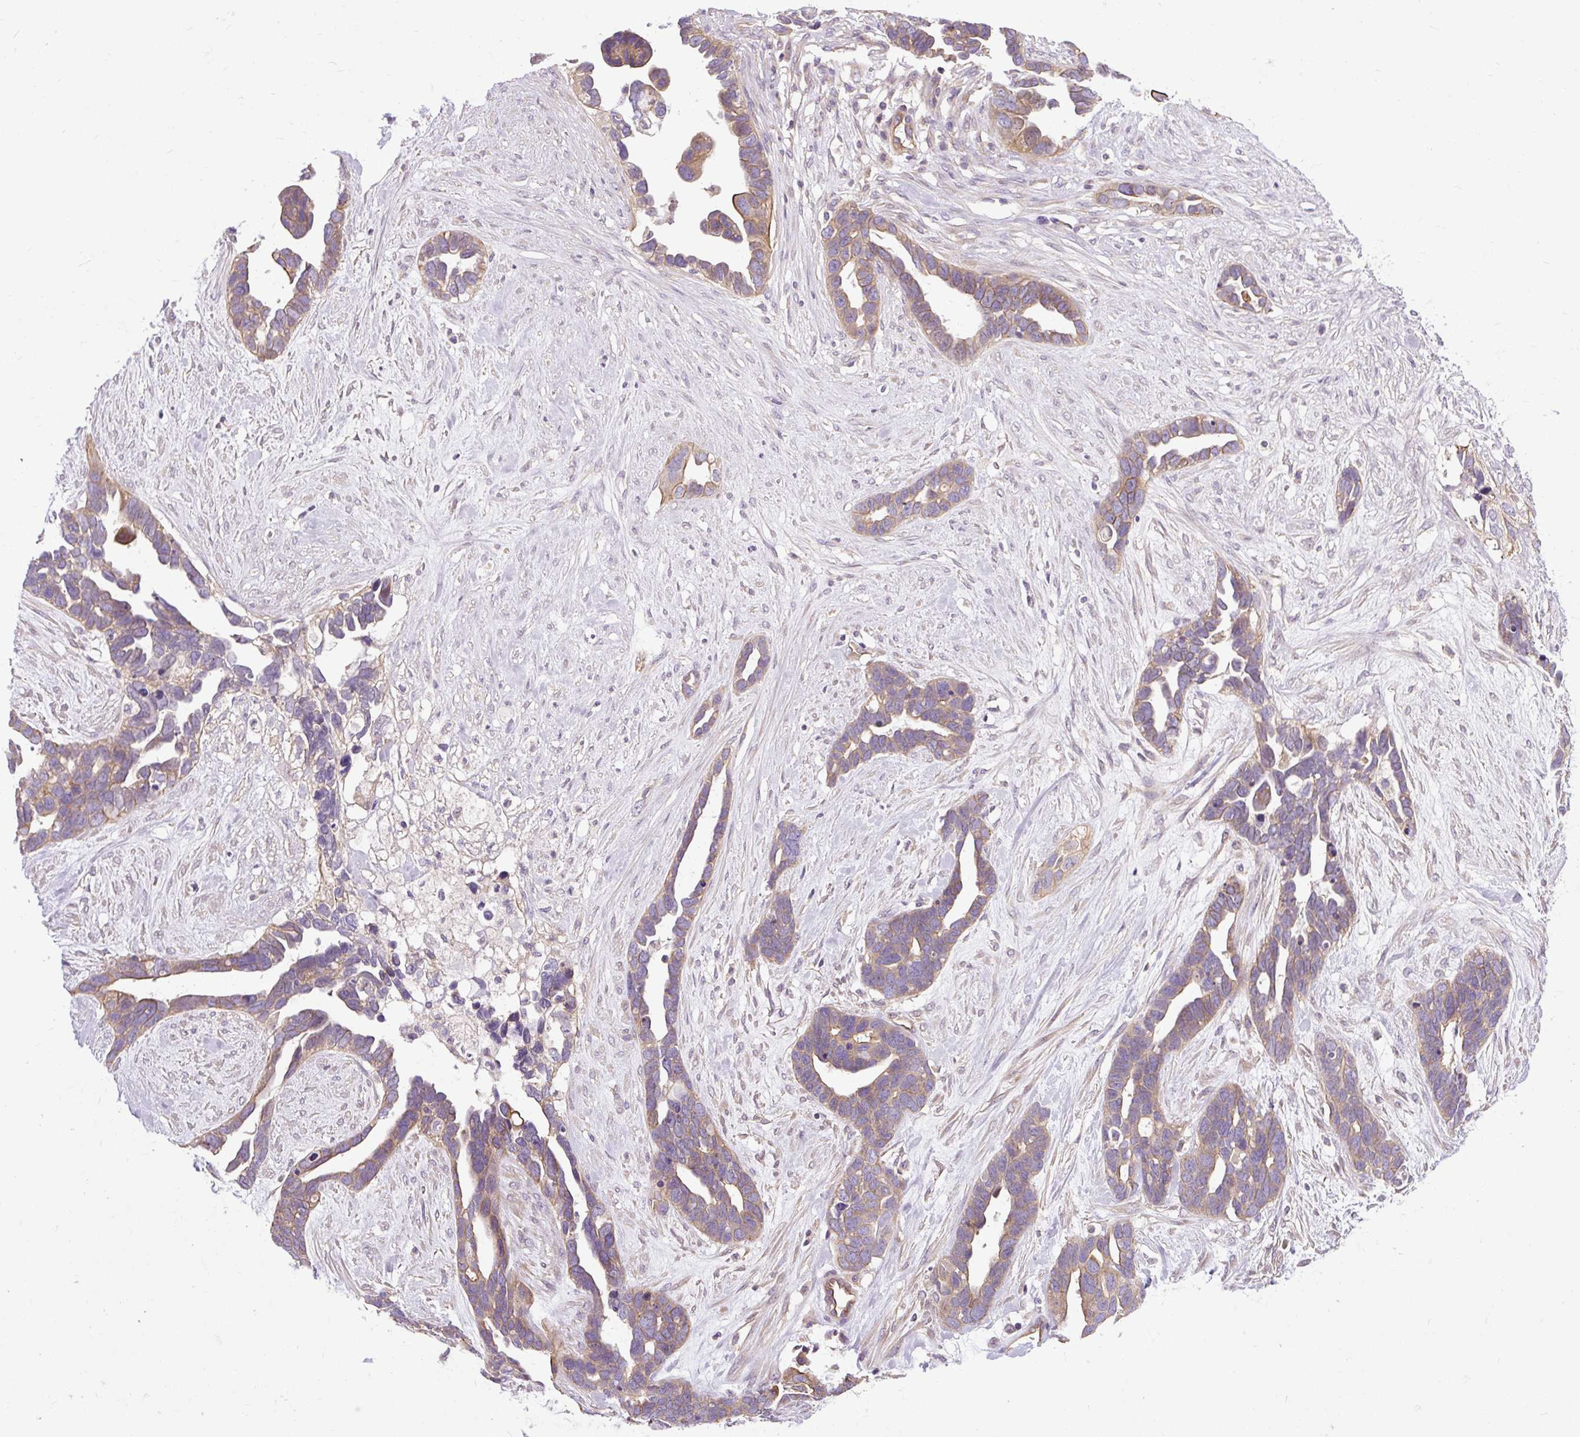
{"staining": {"intensity": "moderate", "quantity": "<25%", "location": "cytoplasmic/membranous"}, "tissue": "ovarian cancer", "cell_type": "Tumor cells", "image_type": "cancer", "snomed": [{"axis": "morphology", "description": "Cystadenocarcinoma, serous, NOS"}, {"axis": "topography", "description": "Ovary"}], "caption": "Human ovarian cancer (serous cystadenocarcinoma) stained for a protein (brown) exhibits moderate cytoplasmic/membranous positive positivity in about <25% of tumor cells.", "gene": "CCDC93", "patient": {"sex": "female", "age": 54}}